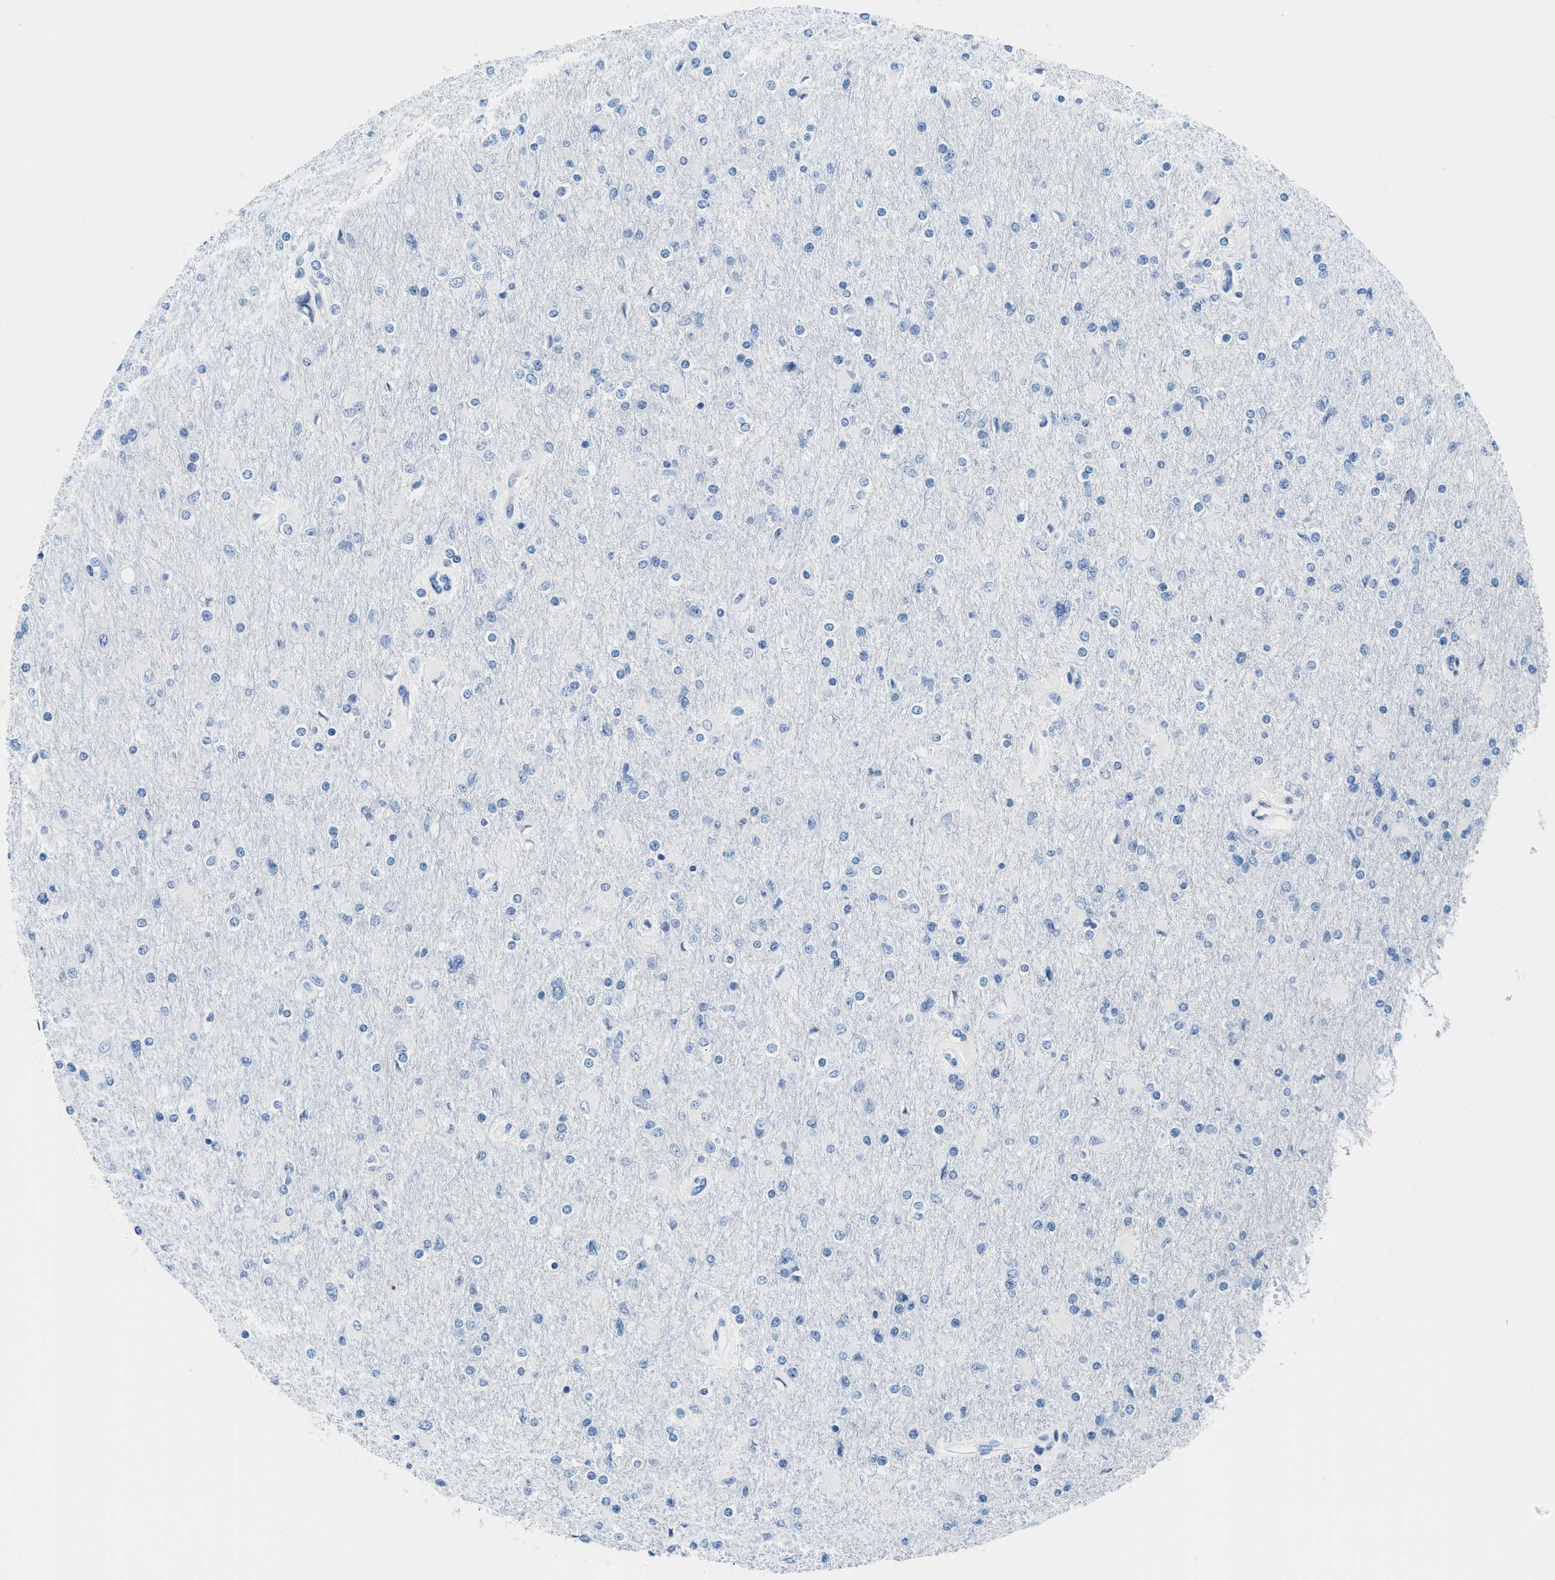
{"staining": {"intensity": "negative", "quantity": "none", "location": "none"}, "tissue": "glioma", "cell_type": "Tumor cells", "image_type": "cancer", "snomed": [{"axis": "morphology", "description": "Glioma, malignant, High grade"}, {"axis": "topography", "description": "Cerebral cortex"}], "caption": "A high-resolution micrograph shows immunohistochemistry staining of high-grade glioma (malignant), which displays no significant staining in tumor cells.", "gene": "MBL2", "patient": {"sex": "female", "age": 36}}